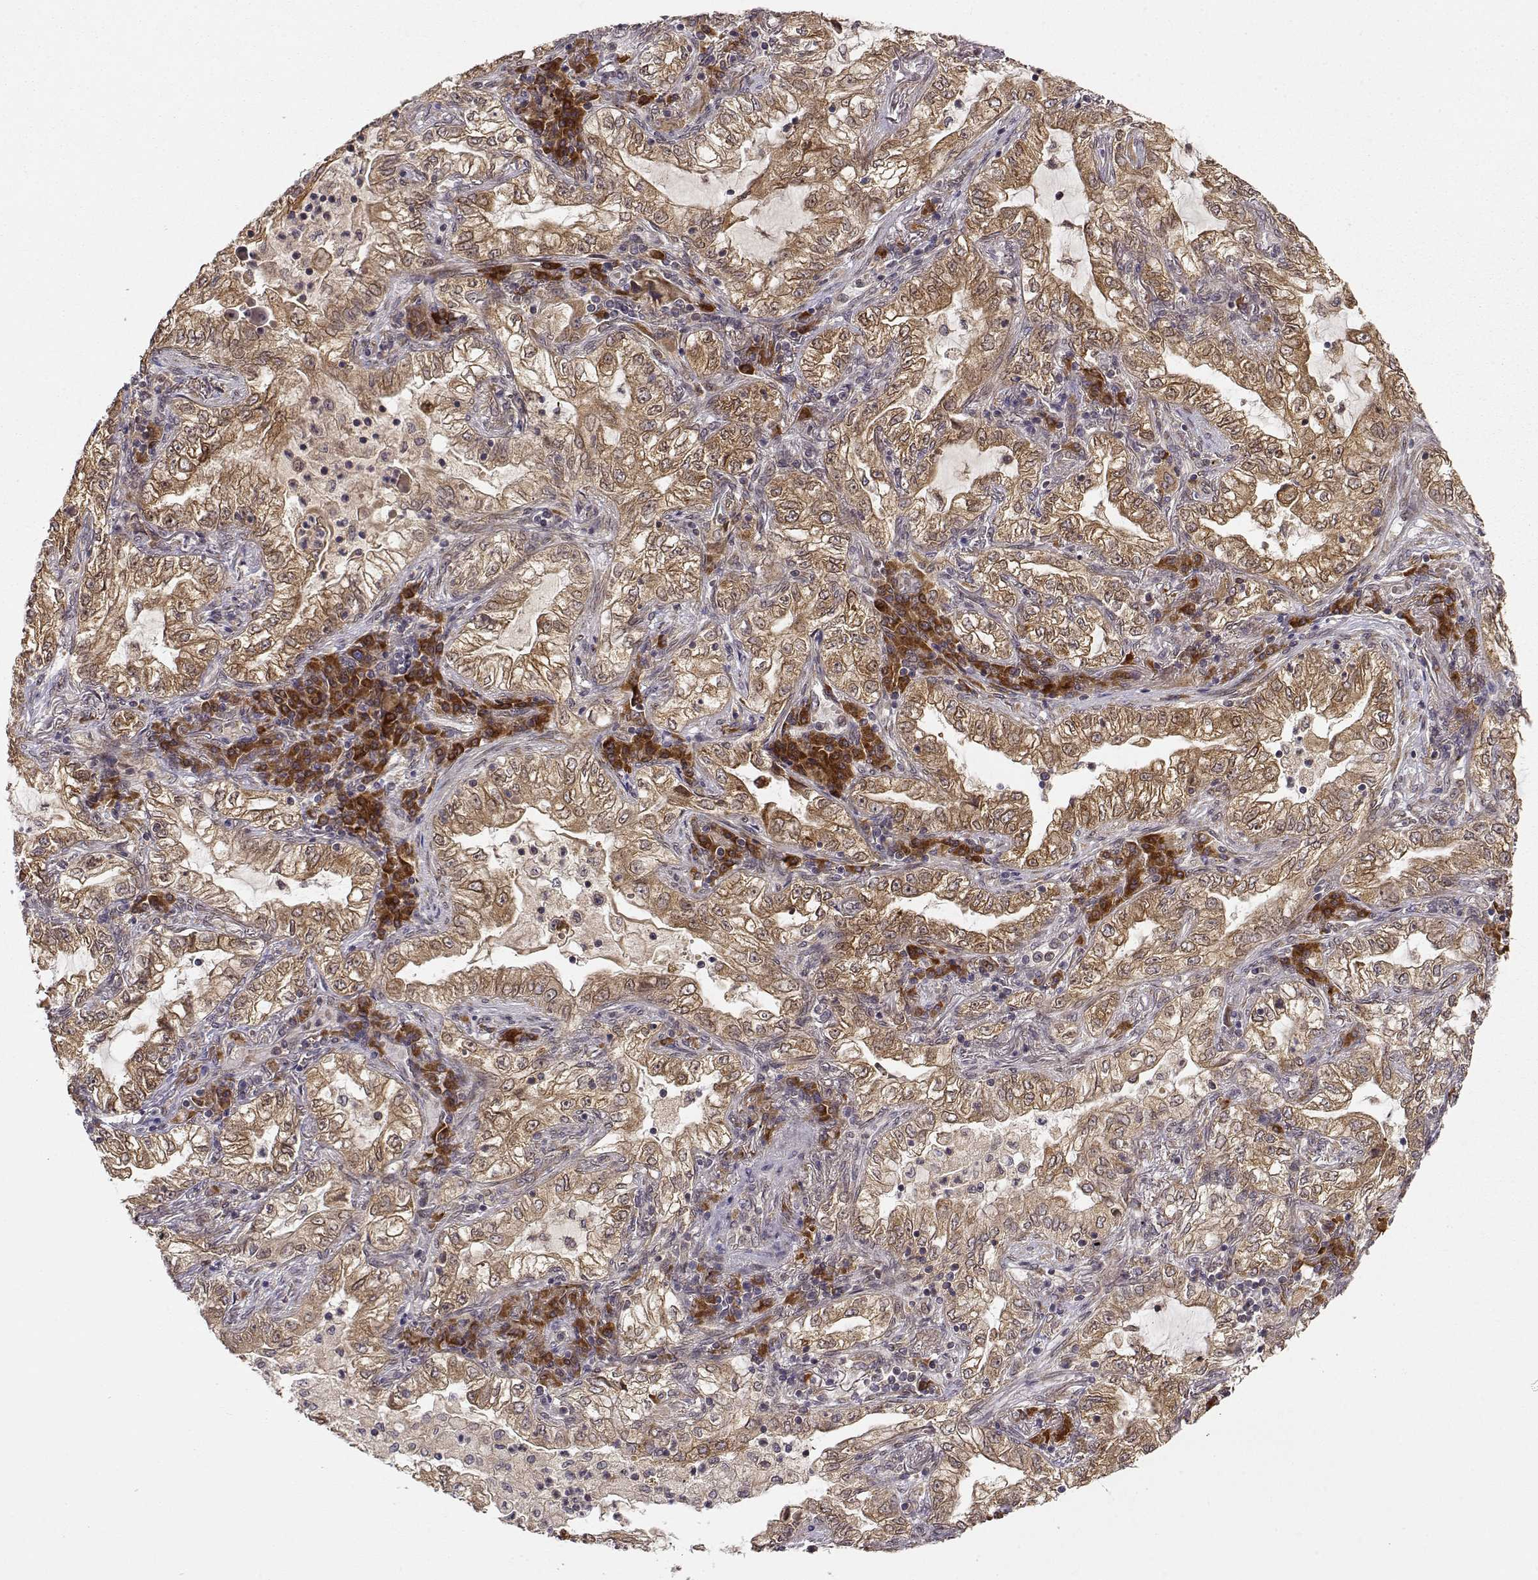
{"staining": {"intensity": "moderate", "quantity": ">75%", "location": "cytoplasmic/membranous"}, "tissue": "lung cancer", "cell_type": "Tumor cells", "image_type": "cancer", "snomed": [{"axis": "morphology", "description": "Adenocarcinoma, NOS"}, {"axis": "topography", "description": "Lung"}], "caption": "The immunohistochemical stain highlights moderate cytoplasmic/membranous positivity in tumor cells of lung cancer tissue.", "gene": "ERGIC2", "patient": {"sex": "female", "age": 73}}